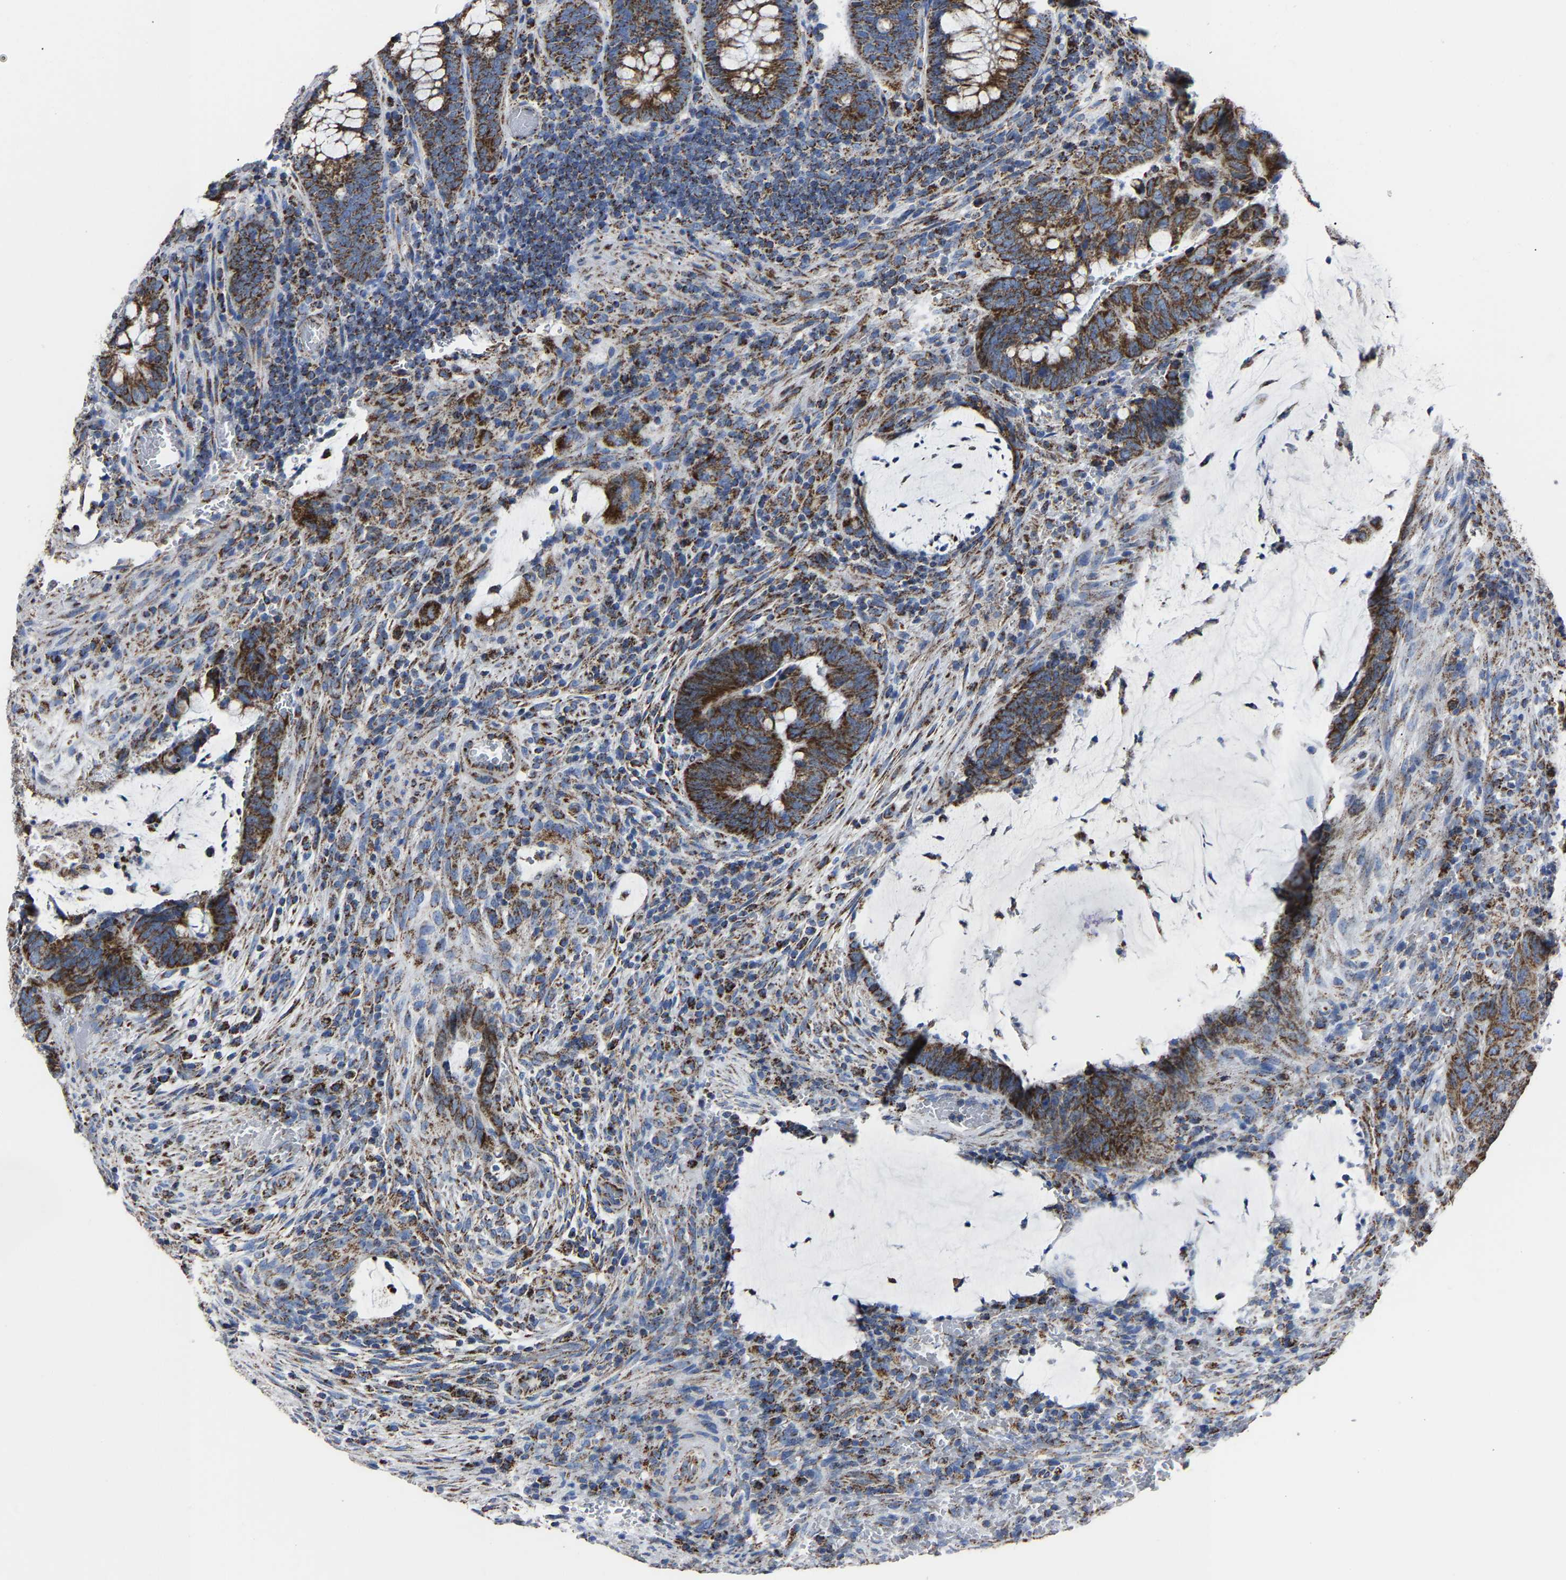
{"staining": {"intensity": "strong", "quantity": ">75%", "location": "cytoplasmic/membranous"}, "tissue": "colorectal cancer", "cell_type": "Tumor cells", "image_type": "cancer", "snomed": [{"axis": "morphology", "description": "Normal tissue, NOS"}, {"axis": "morphology", "description": "Adenocarcinoma, NOS"}, {"axis": "topography", "description": "Rectum"}, {"axis": "topography", "description": "Peripheral nerve tissue"}], "caption": "Immunohistochemical staining of human colorectal cancer (adenocarcinoma) shows high levels of strong cytoplasmic/membranous protein expression in about >75% of tumor cells.", "gene": "NDUFV3", "patient": {"sex": "male", "age": 92}}